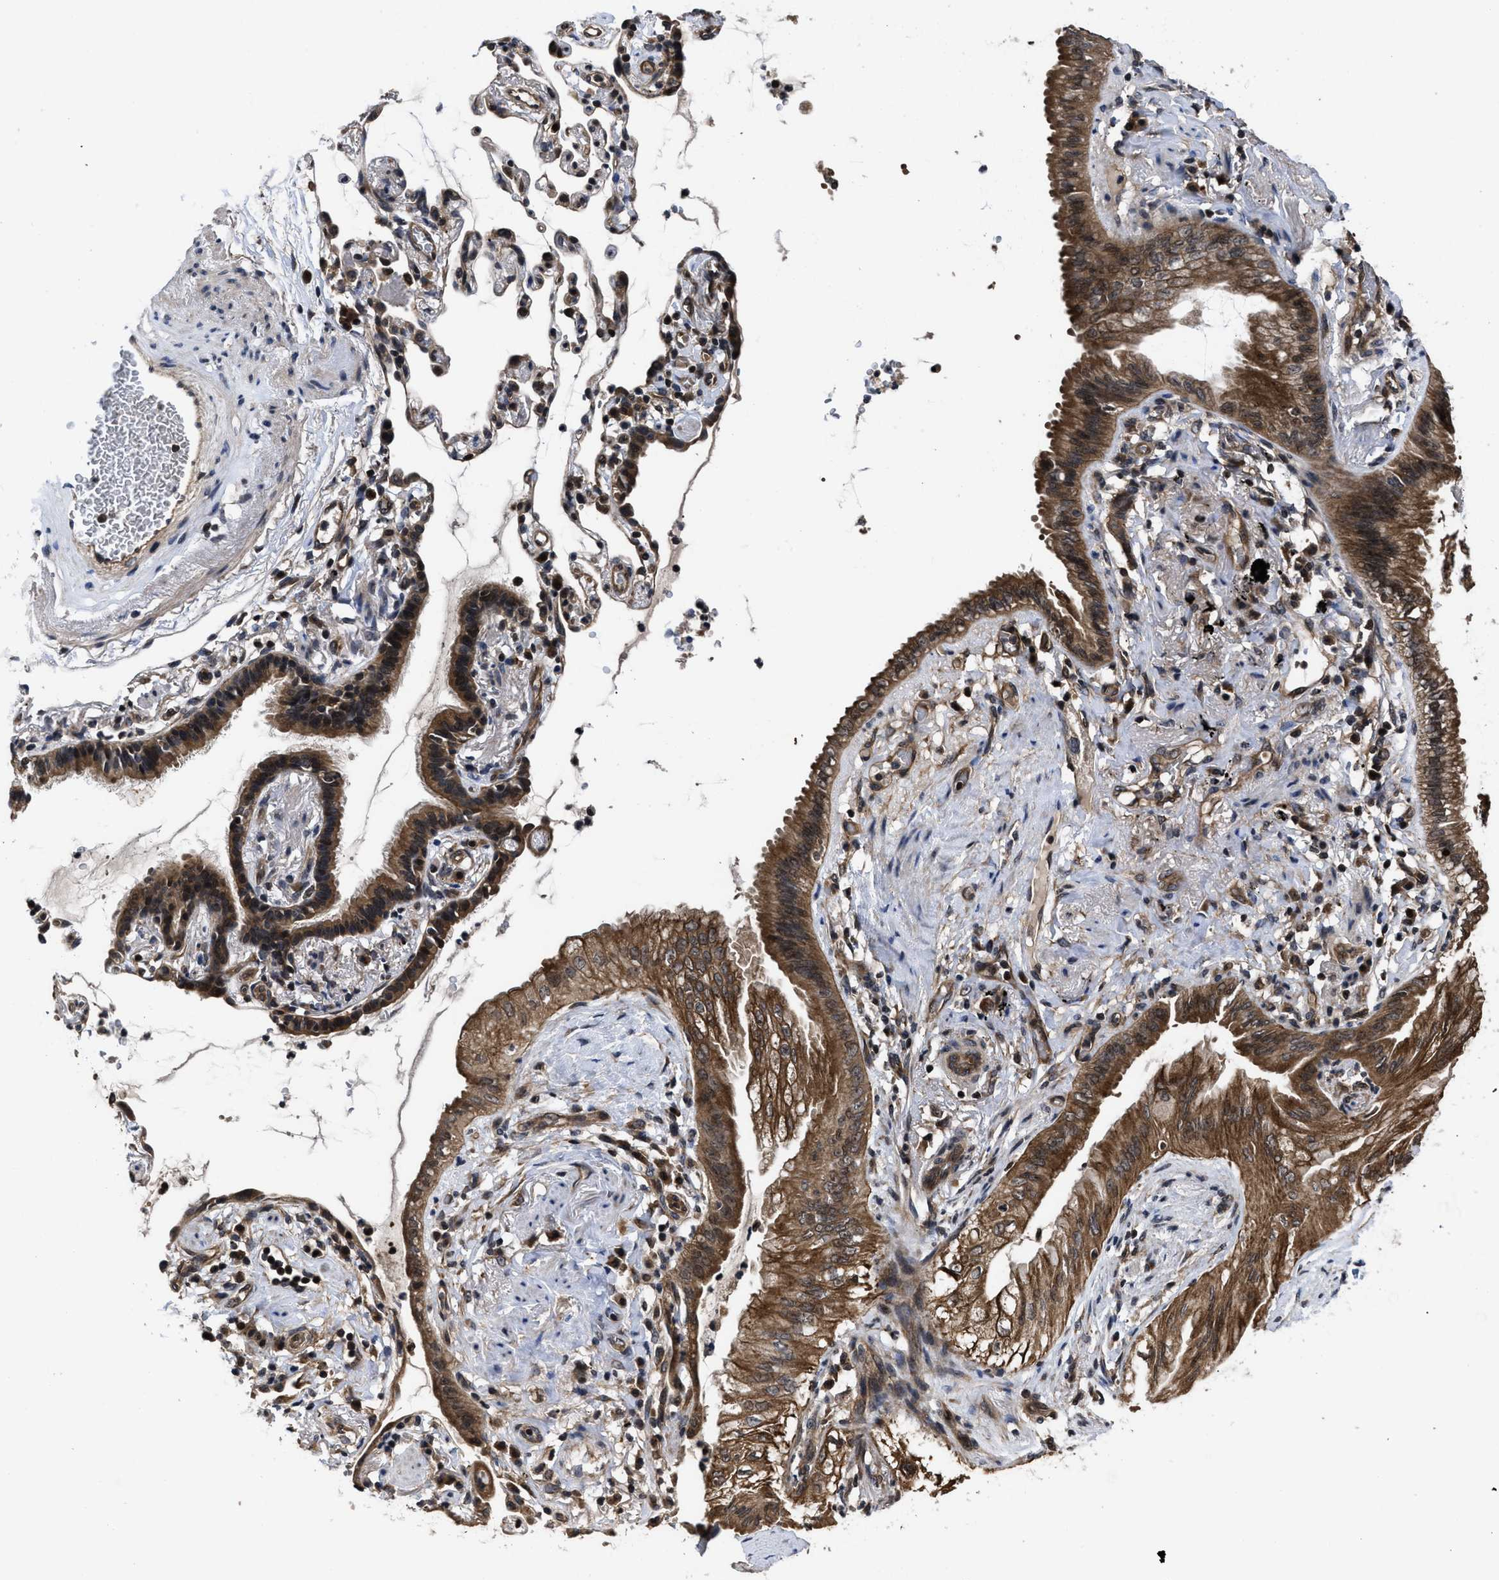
{"staining": {"intensity": "moderate", "quantity": ">75%", "location": "cytoplasmic/membranous,nuclear"}, "tissue": "lung cancer", "cell_type": "Tumor cells", "image_type": "cancer", "snomed": [{"axis": "morphology", "description": "Normal tissue, NOS"}, {"axis": "morphology", "description": "Adenocarcinoma, NOS"}, {"axis": "topography", "description": "Bronchus"}, {"axis": "topography", "description": "Lung"}], "caption": "Immunohistochemical staining of lung cancer (adenocarcinoma) shows moderate cytoplasmic/membranous and nuclear protein staining in approximately >75% of tumor cells.", "gene": "DNAJC14", "patient": {"sex": "female", "age": 70}}